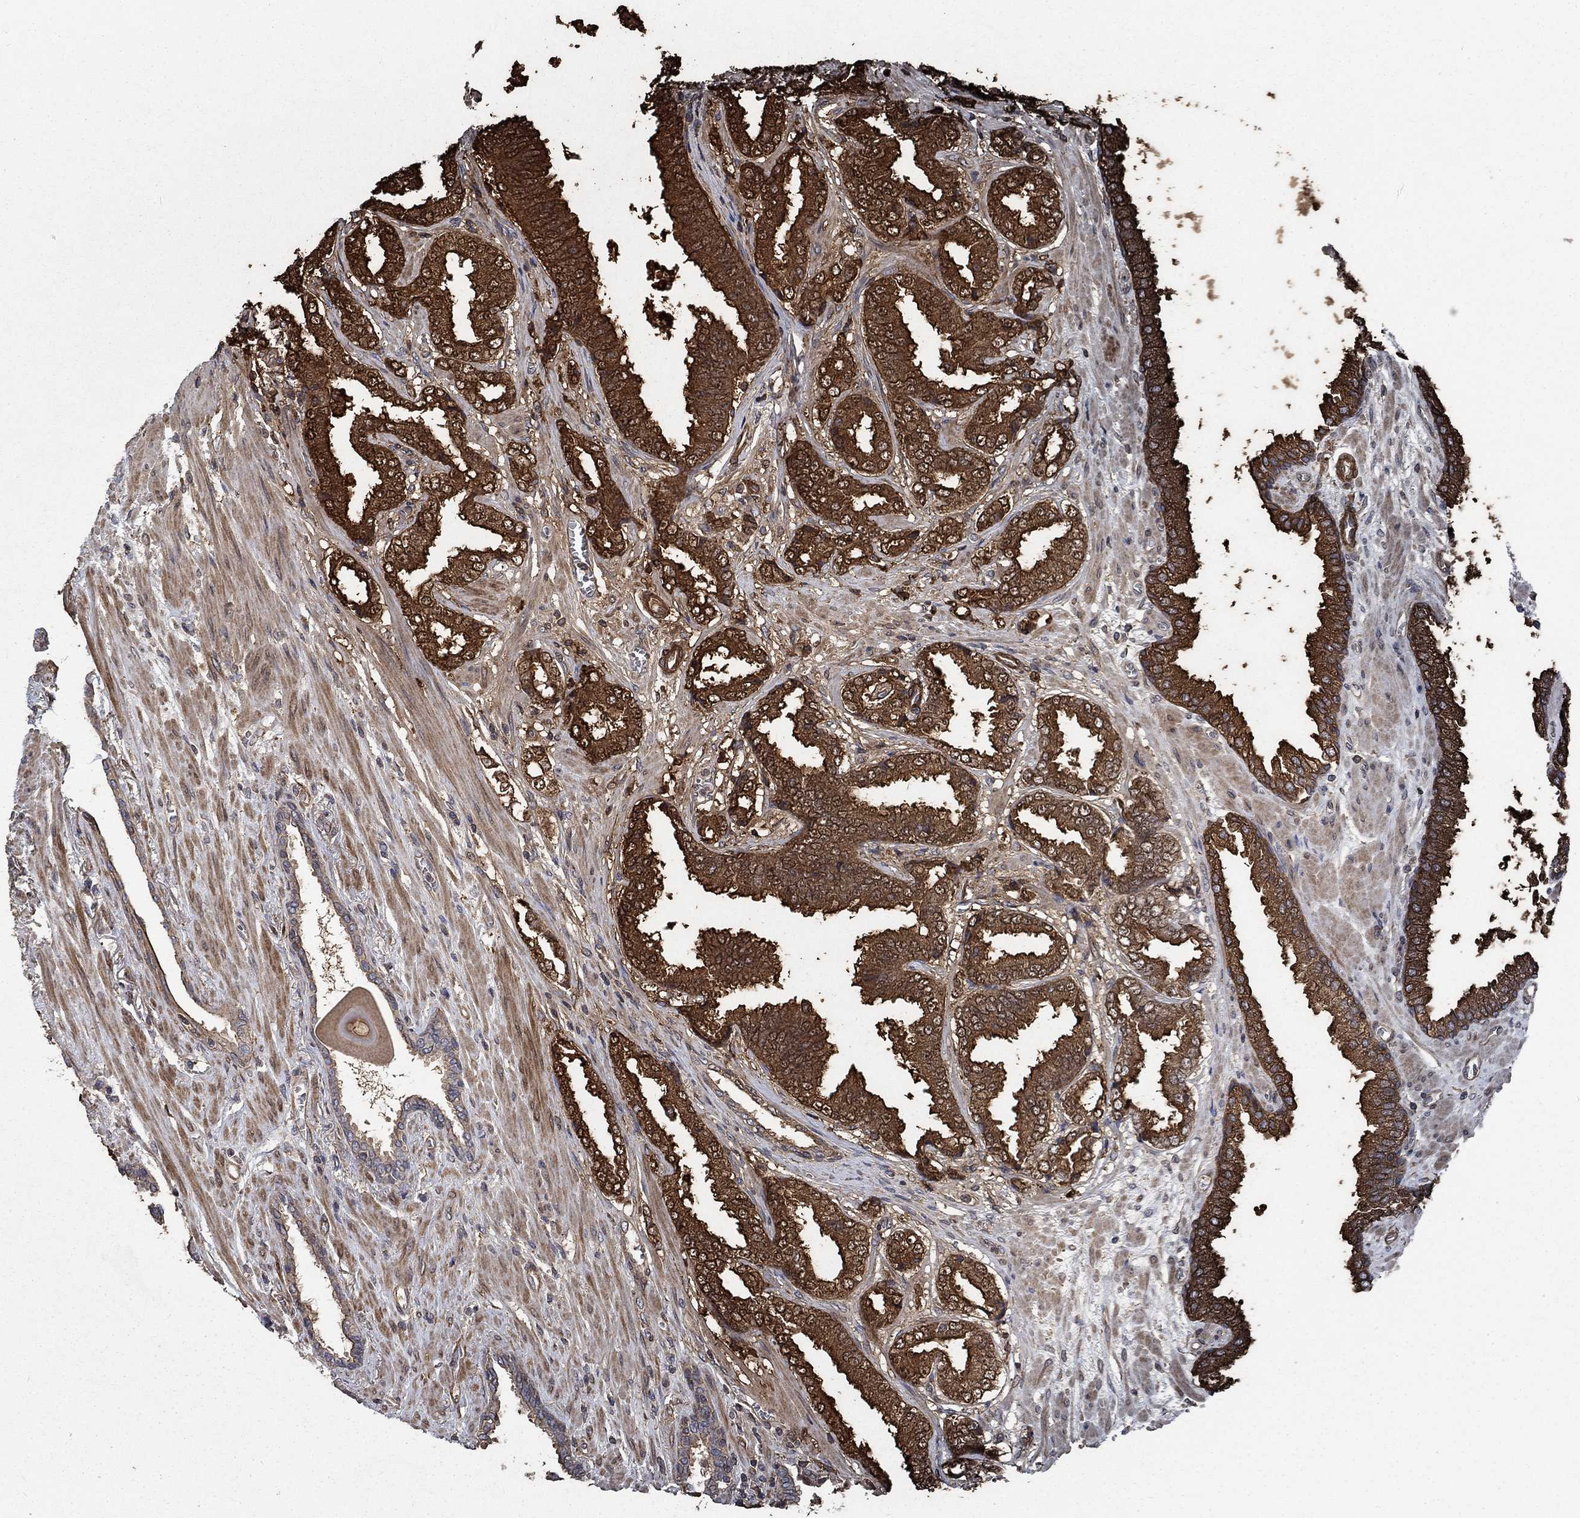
{"staining": {"intensity": "strong", "quantity": "25%-75%", "location": "cytoplasmic/membranous"}, "tissue": "prostate cancer", "cell_type": "Tumor cells", "image_type": "cancer", "snomed": [{"axis": "morphology", "description": "Adenocarcinoma, Low grade"}, {"axis": "topography", "description": "Prostate"}], "caption": "Brown immunohistochemical staining in human prostate adenocarcinoma (low-grade) reveals strong cytoplasmic/membranous expression in about 25%-75% of tumor cells. The protein of interest is stained brown, and the nuclei are stained in blue (DAB (3,3'-diaminobenzidine) IHC with brightfield microscopy, high magnification).", "gene": "PDE3A", "patient": {"sex": "male", "age": 69}}